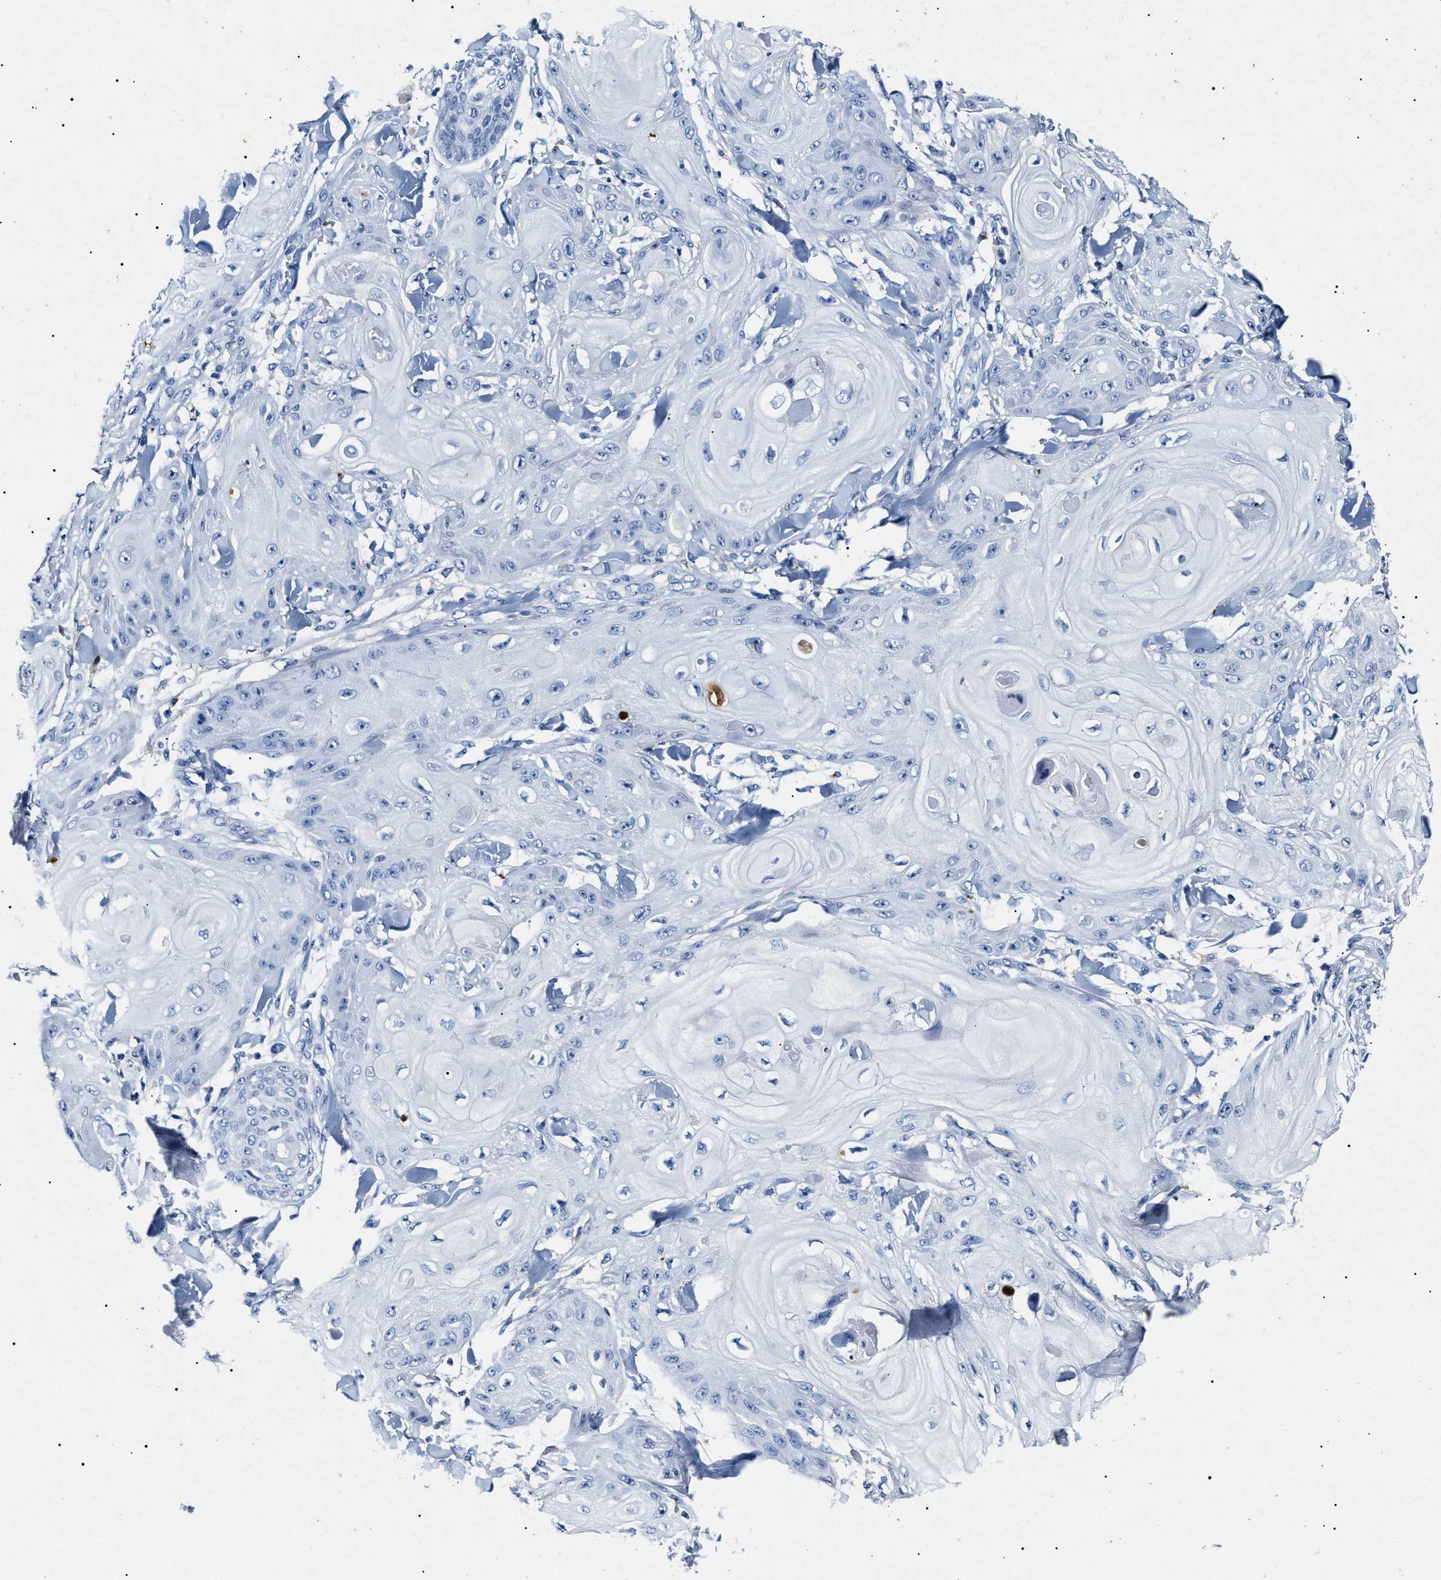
{"staining": {"intensity": "negative", "quantity": "none", "location": "none"}, "tissue": "skin cancer", "cell_type": "Tumor cells", "image_type": "cancer", "snomed": [{"axis": "morphology", "description": "Squamous cell carcinoma, NOS"}, {"axis": "topography", "description": "Skin"}], "caption": "IHC micrograph of human squamous cell carcinoma (skin) stained for a protein (brown), which displays no expression in tumor cells.", "gene": "LRRC8E", "patient": {"sex": "male", "age": 74}}